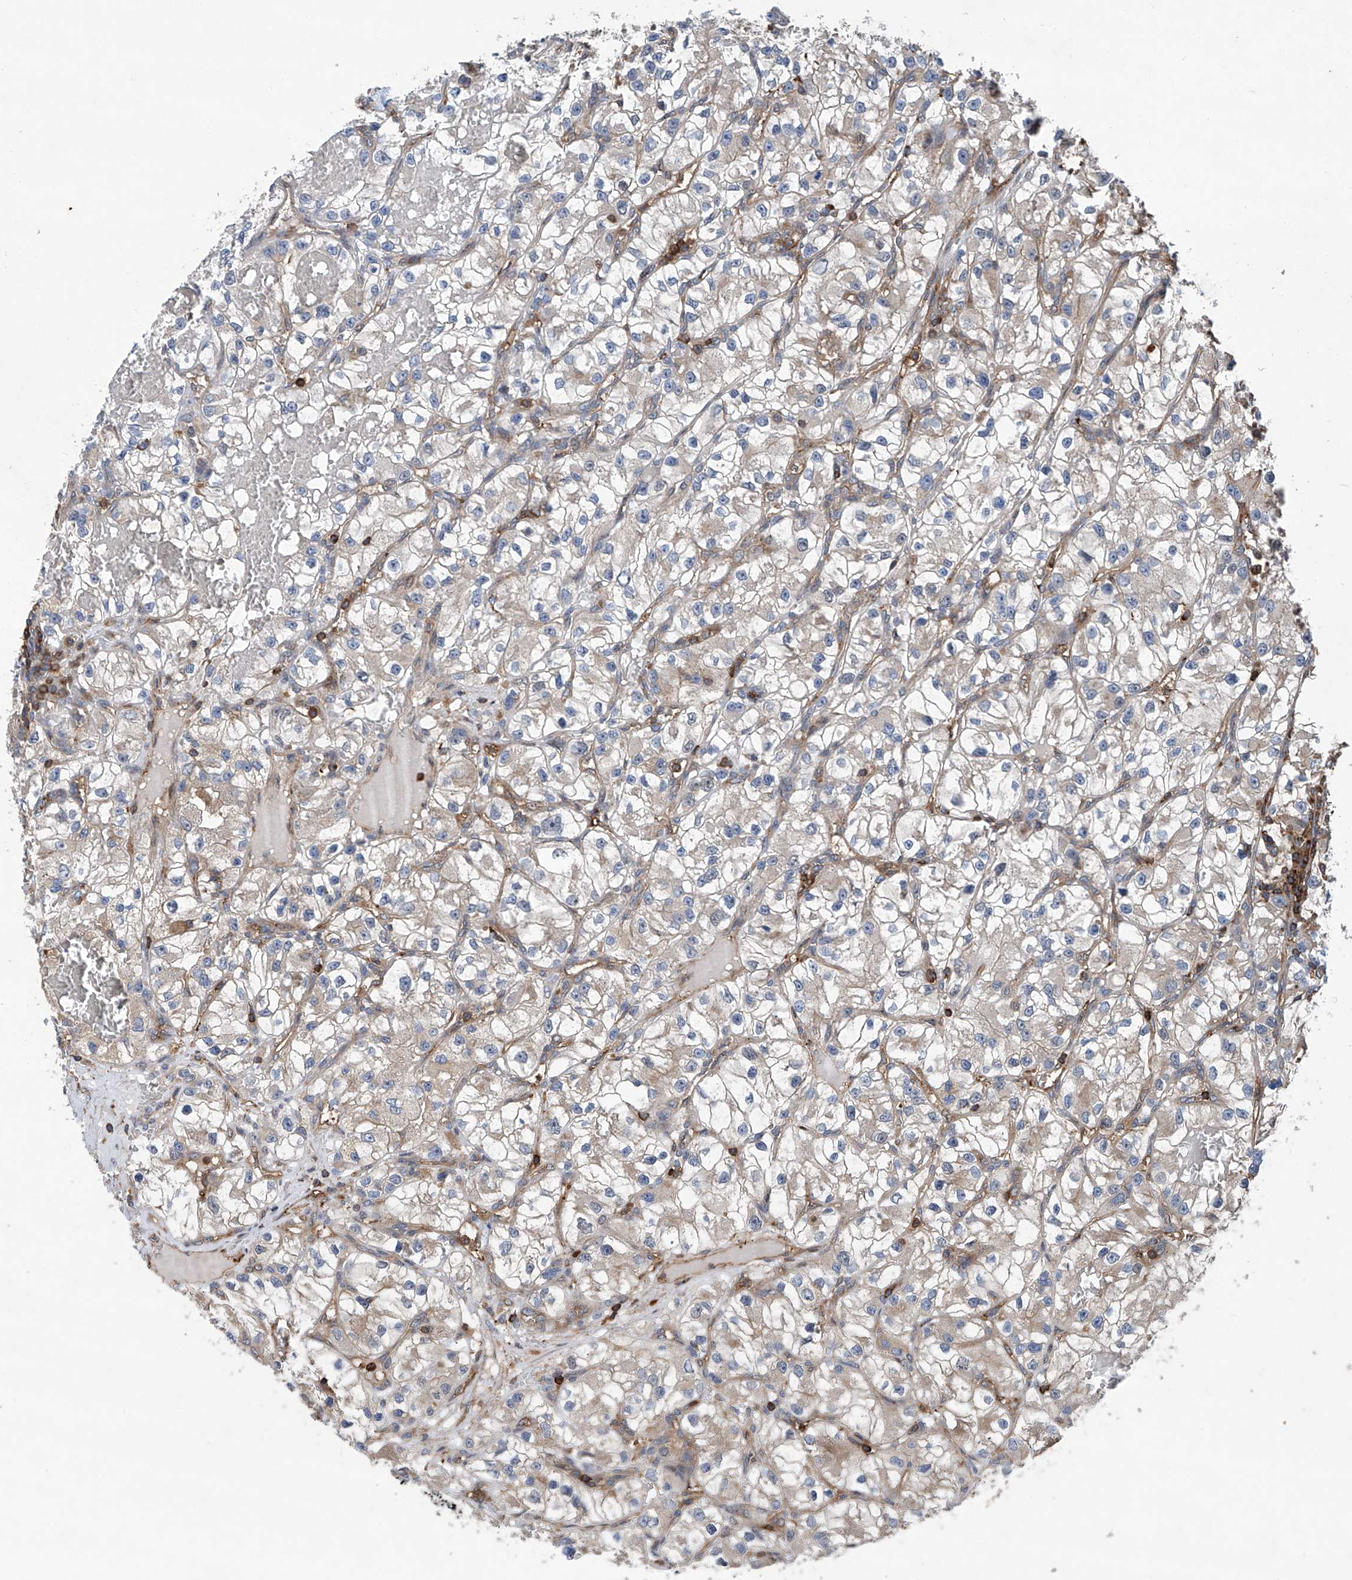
{"staining": {"intensity": "negative", "quantity": "none", "location": "none"}, "tissue": "renal cancer", "cell_type": "Tumor cells", "image_type": "cancer", "snomed": [{"axis": "morphology", "description": "Adenocarcinoma, NOS"}, {"axis": "topography", "description": "Kidney"}], "caption": "This is an IHC image of renal cancer. There is no positivity in tumor cells.", "gene": "NT5C3A", "patient": {"sex": "female", "age": 57}}